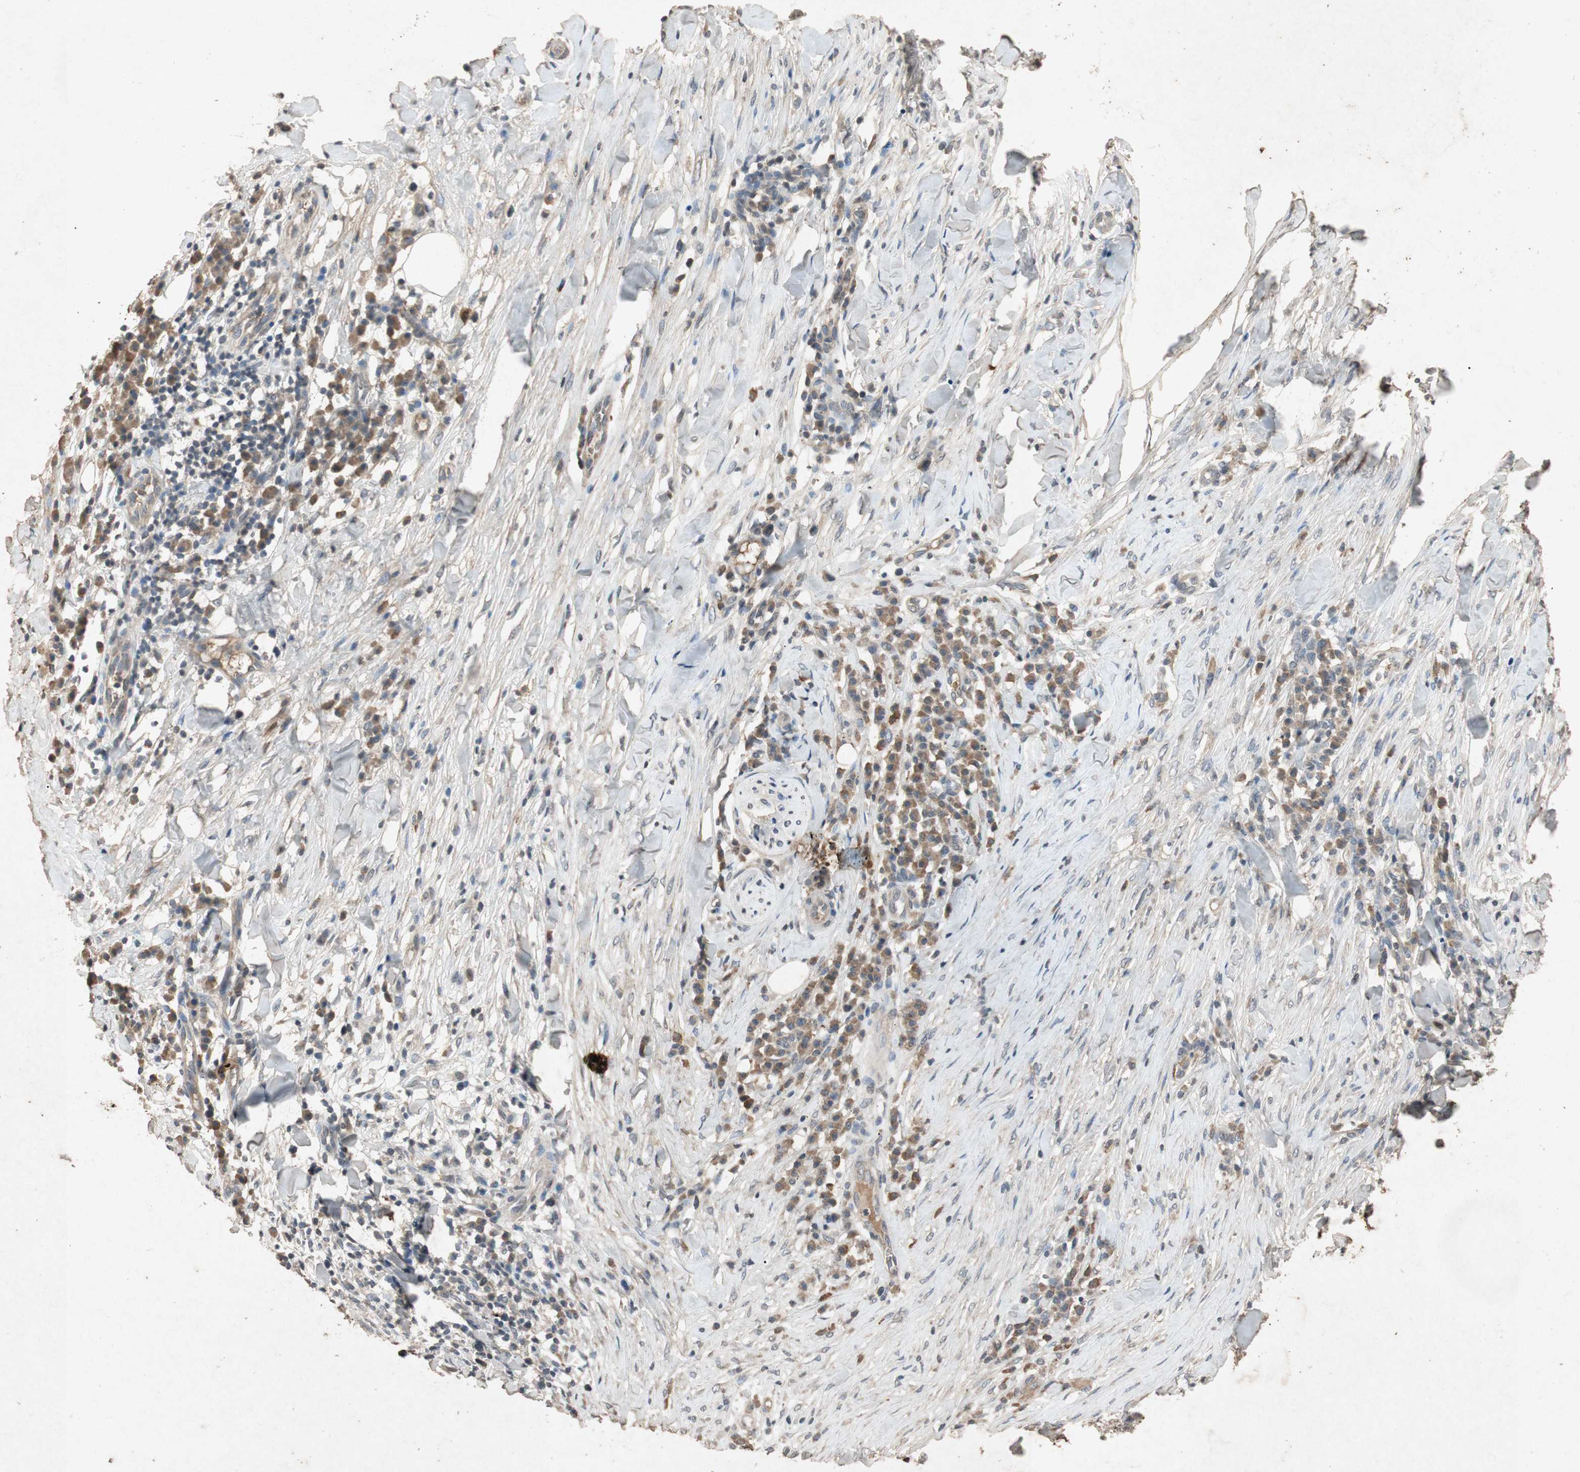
{"staining": {"intensity": "weak", "quantity": "25%-75%", "location": "cytoplasmic/membranous"}, "tissue": "skin cancer", "cell_type": "Tumor cells", "image_type": "cancer", "snomed": [{"axis": "morphology", "description": "Squamous cell carcinoma, NOS"}, {"axis": "topography", "description": "Skin"}], "caption": "A brown stain highlights weak cytoplasmic/membranous positivity of a protein in human skin cancer tumor cells.", "gene": "MSRB1", "patient": {"sex": "male", "age": 24}}